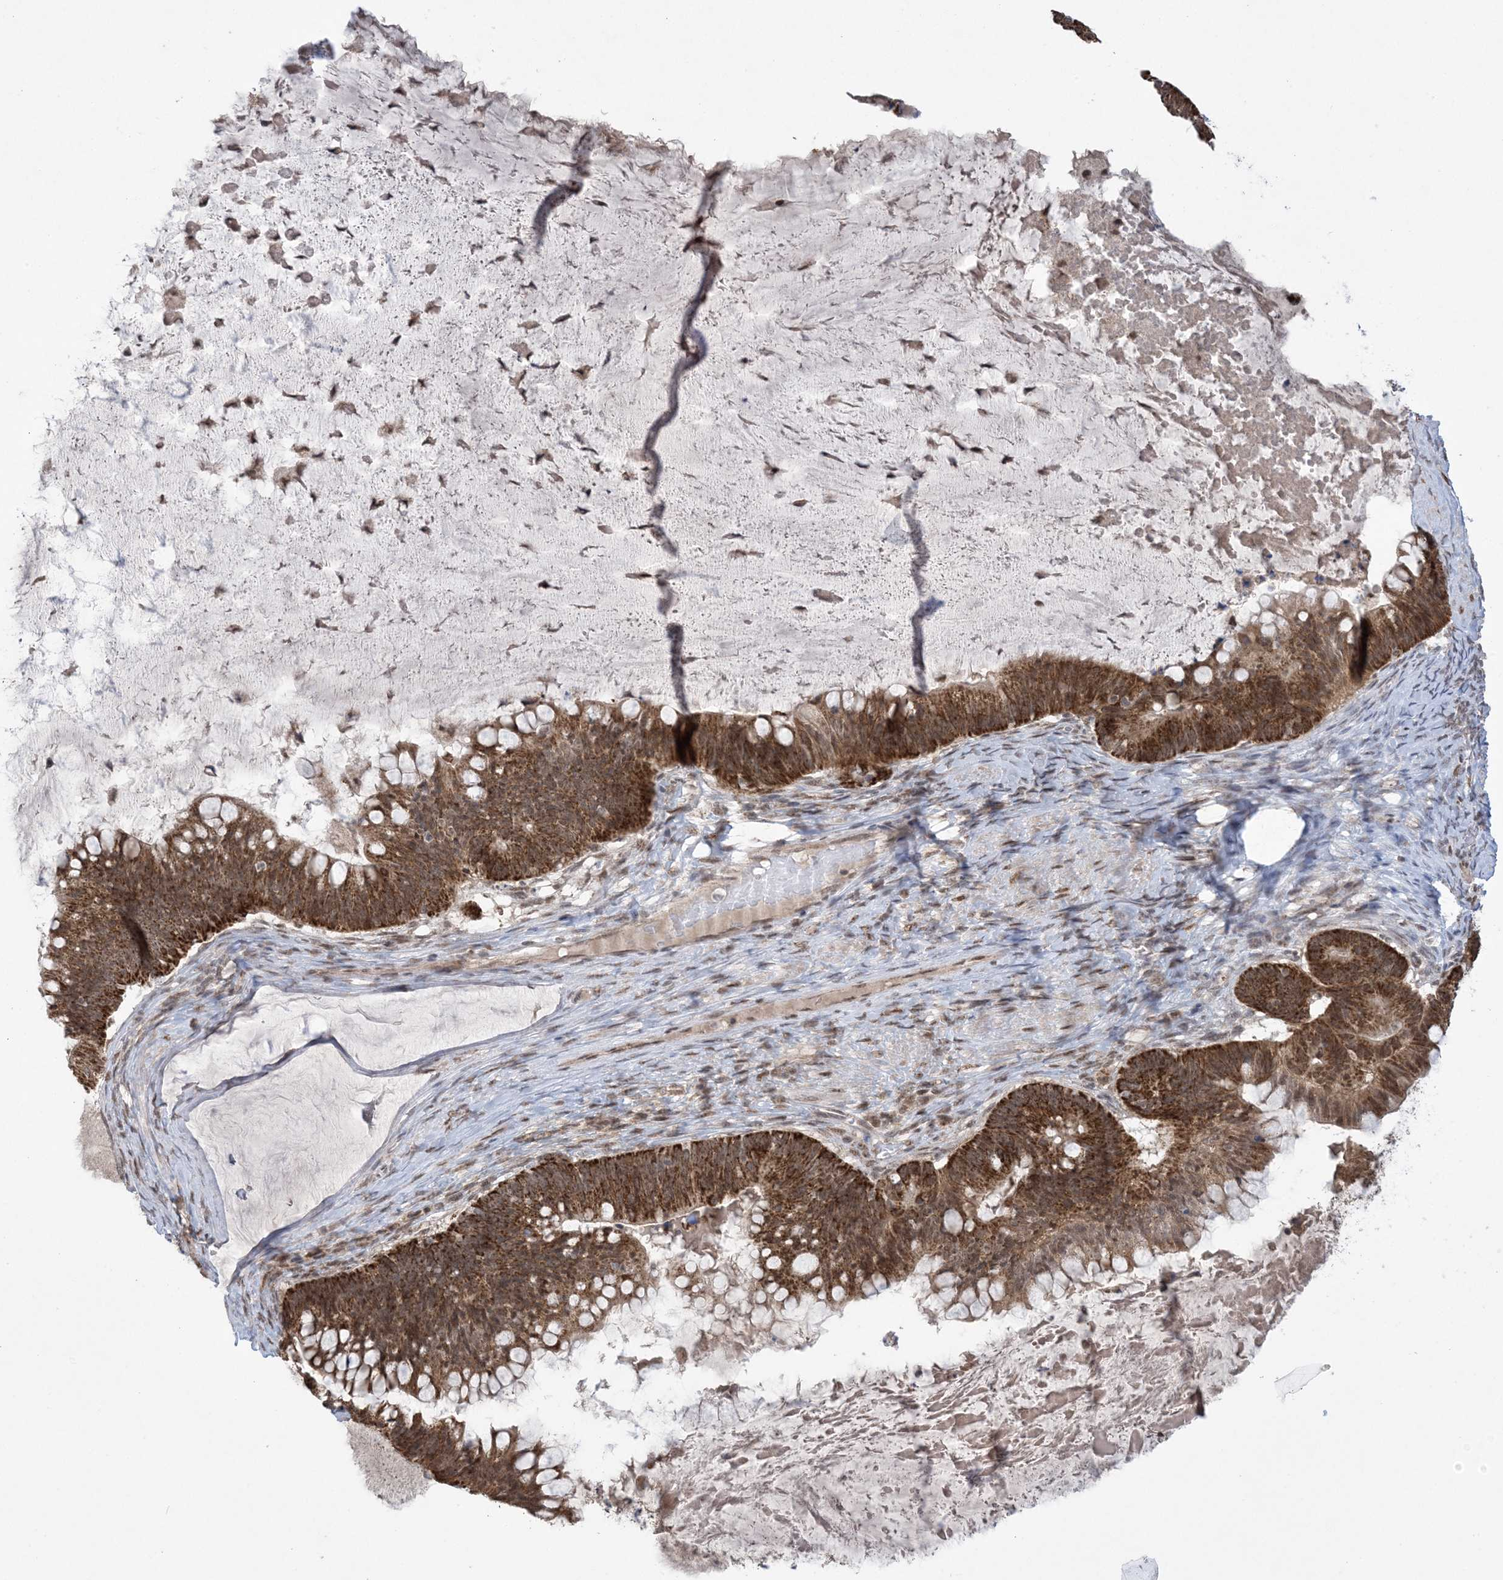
{"staining": {"intensity": "strong", "quantity": ">75%", "location": "cytoplasmic/membranous,nuclear"}, "tissue": "ovarian cancer", "cell_type": "Tumor cells", "image_type": "cancer", "snomed": [{"axis": "morphology", "description": "Cystadenocarcinoma, mucinous, NOS"}, {"axis": "topography", "description": "Ovary"}], "caption": "IHC (DAB) staining of human ovarian cancer (mucinous cystadenocarcinoma) exhibits strong cytoplasmic/membranous and nuclear protein positivity in about >75% of tumor cells.", "gene": "TRMT10C", "patient": {"sex": "female", "age": 61}}